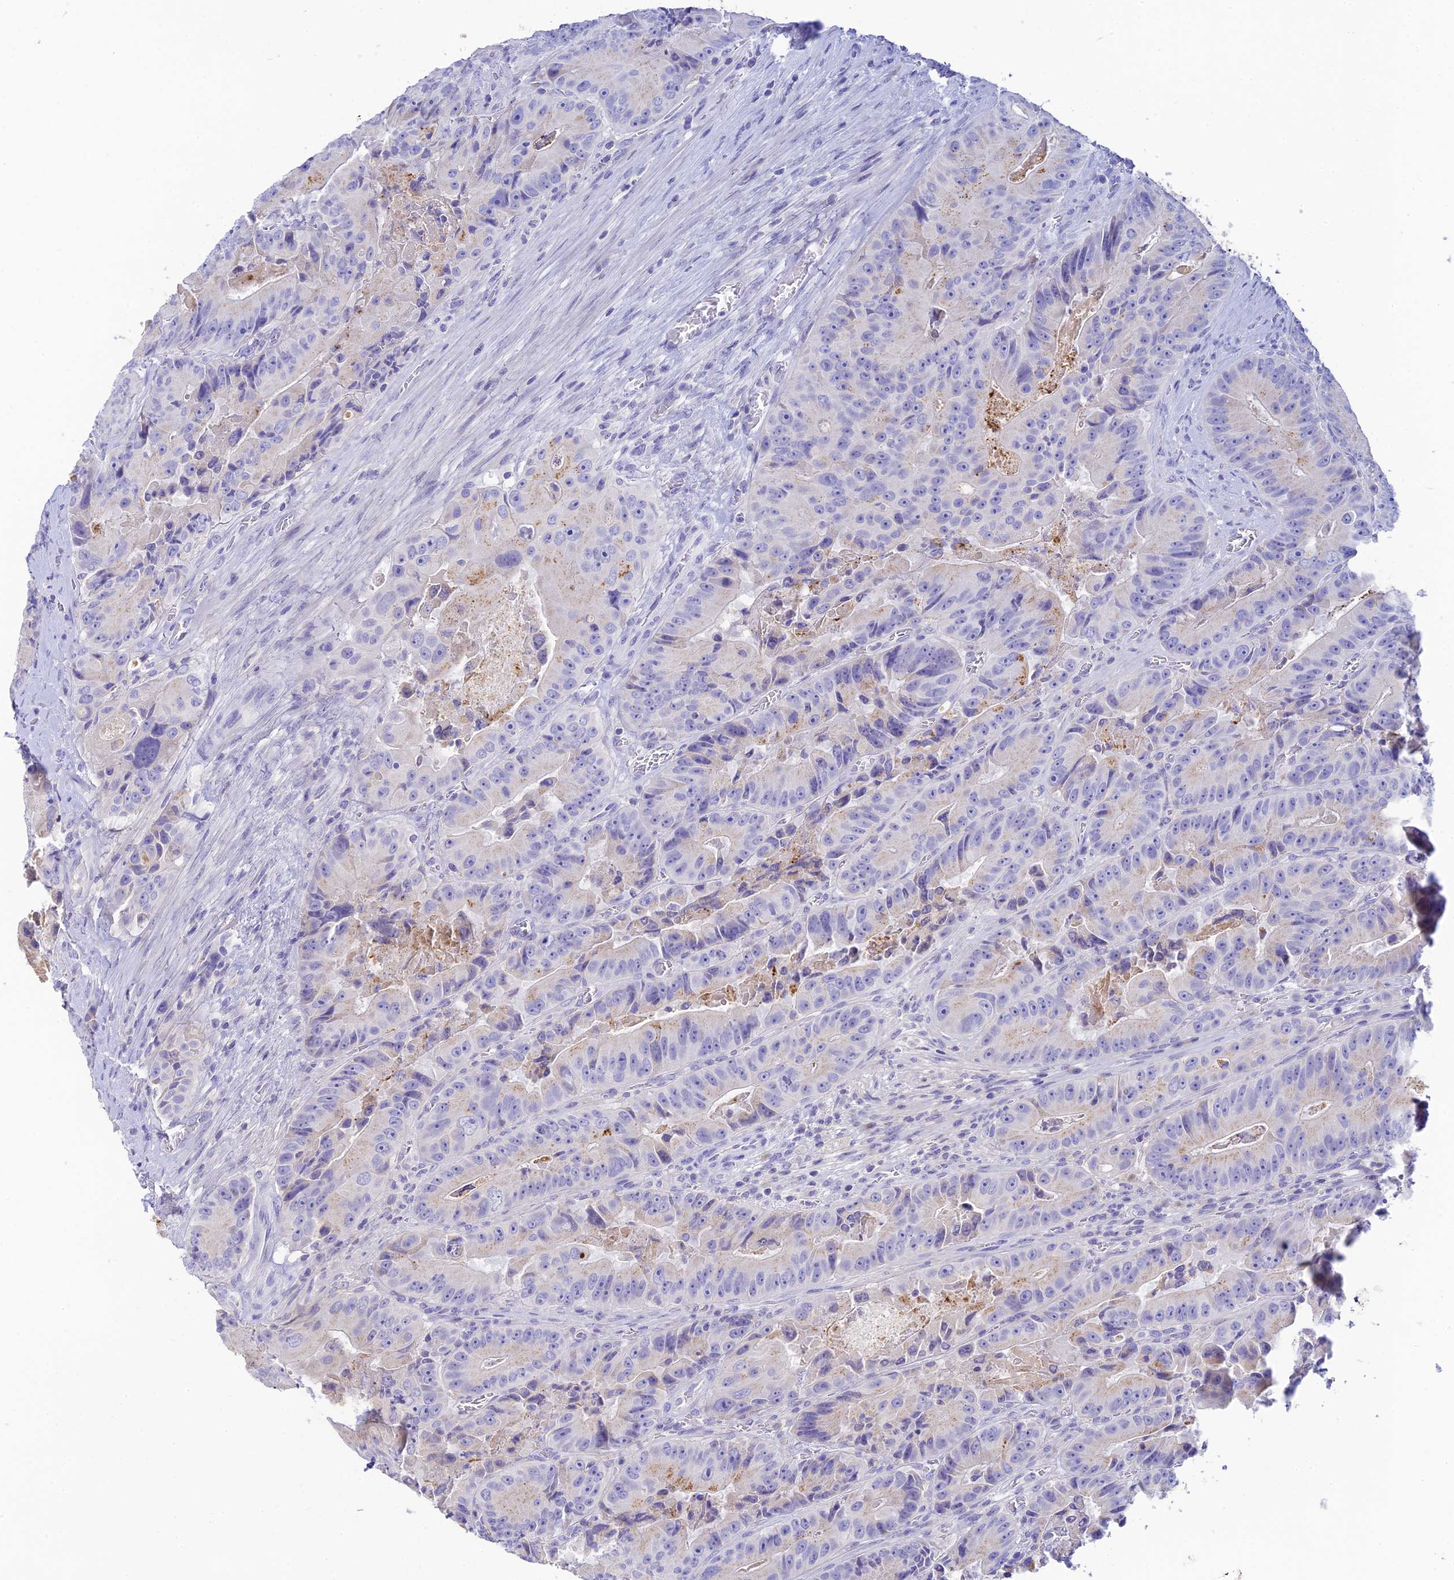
{"staining": {"intensity": "weak", "quantity": "<25%", "location": "cytoplasmic/membranous"}, "tissue": "colorectal cancer", "cell_type": "Tumor cells", "image_type": "cancer", "snomed": [{"axis": "morphology", "description": "Adenocarcinoma, NOS"}, {"axis": "topography", "description": "Colon"}], "caption": "This is an immunohistochemistry (IHC) photomicrograph of human colorectal cancer. There is no staining in tumor cells.", "gene": "C12orf29", "patient": {"sex": "female", "age": 86}}